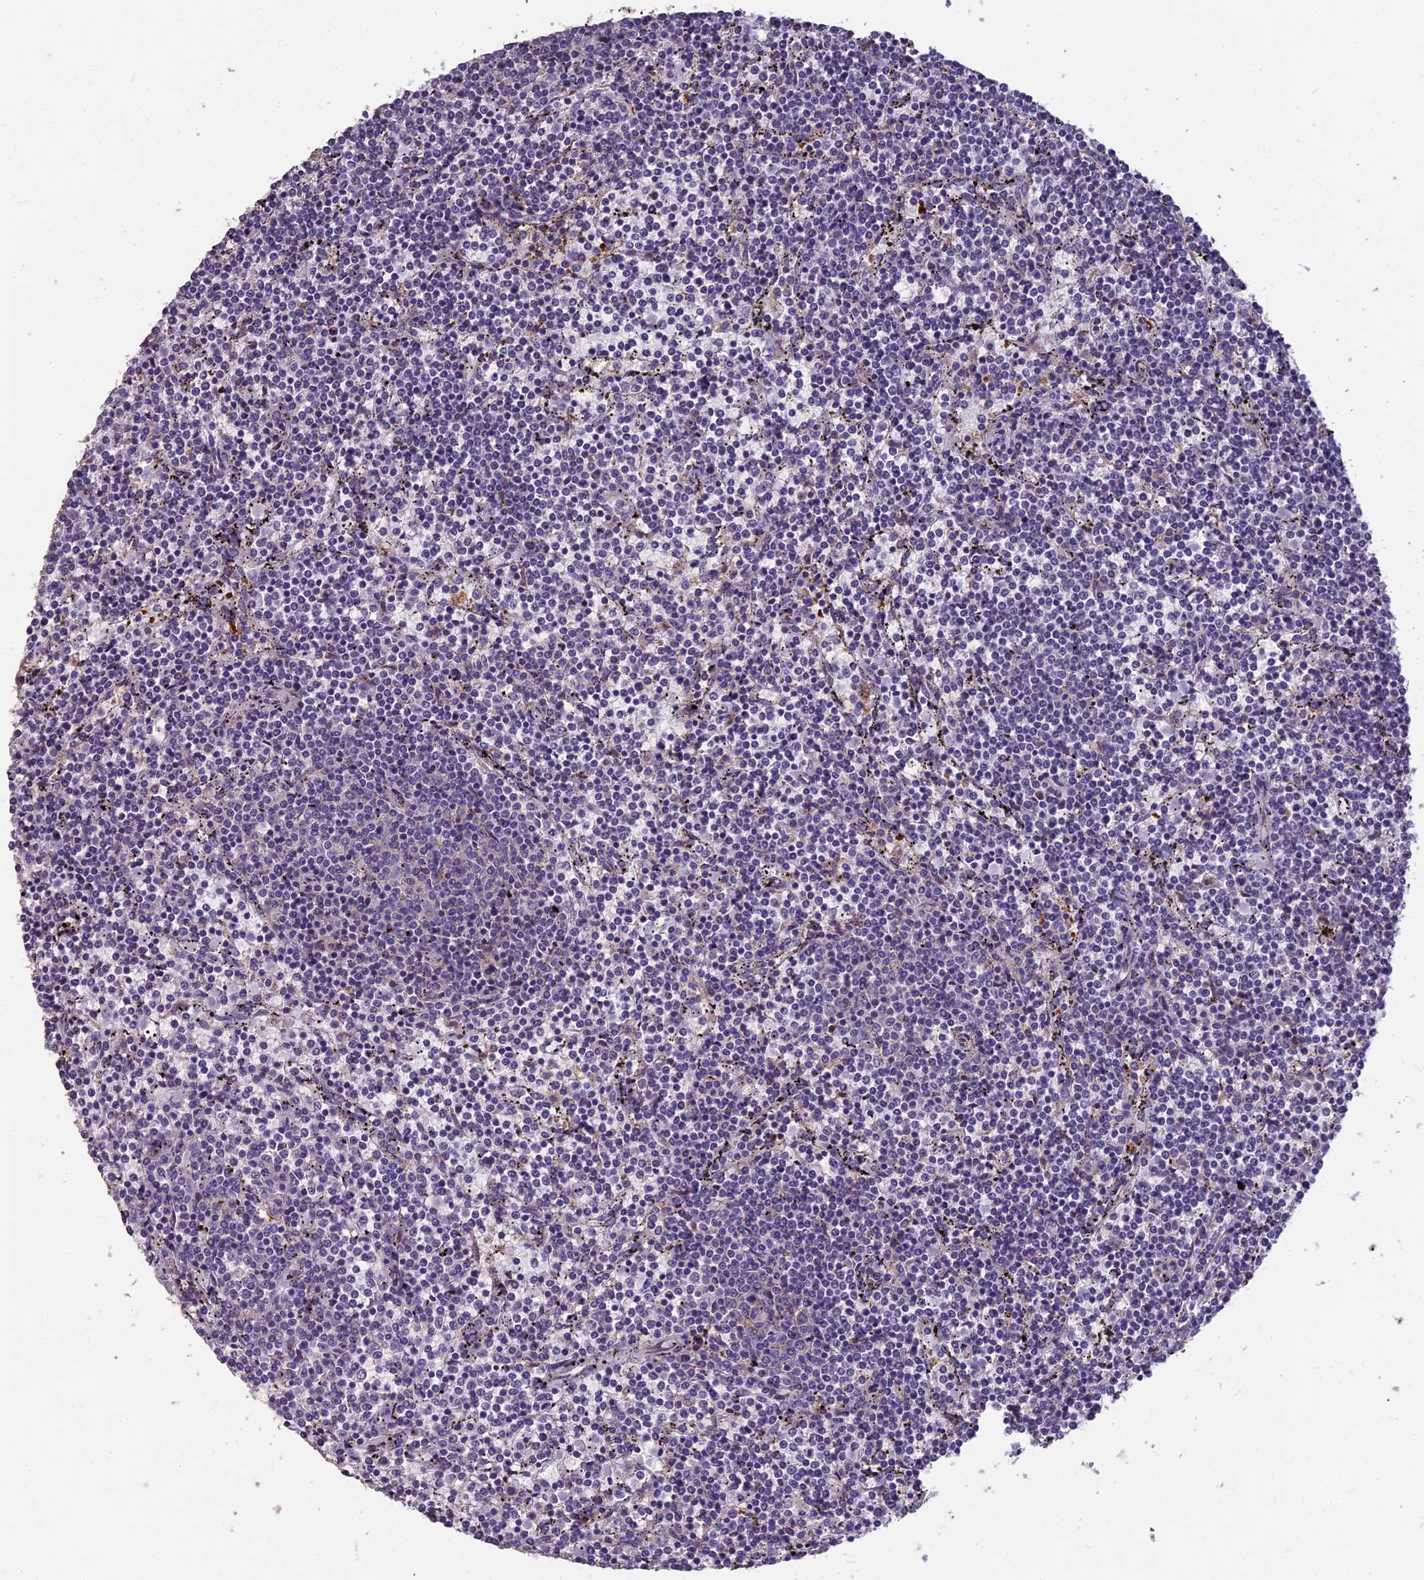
{"staining": {"intensity": "negative", "quantity": "none", "location": "none"}, "tissue": "lymphoma", "cell_type": "Tumor cells", "image_type": "cancer", "snomed": [{"axis": "morphology", "description": "Malignant lymphoma, non-Hodgkin's type, Low grade"}, {"axis": "topography", "description": "Spleen"}], "caption": "The histopathology image displays no staining of tumor cells in lymphoma.", "gene": "CEACAM16", "patient": {"sex": "female", "age": 50}}